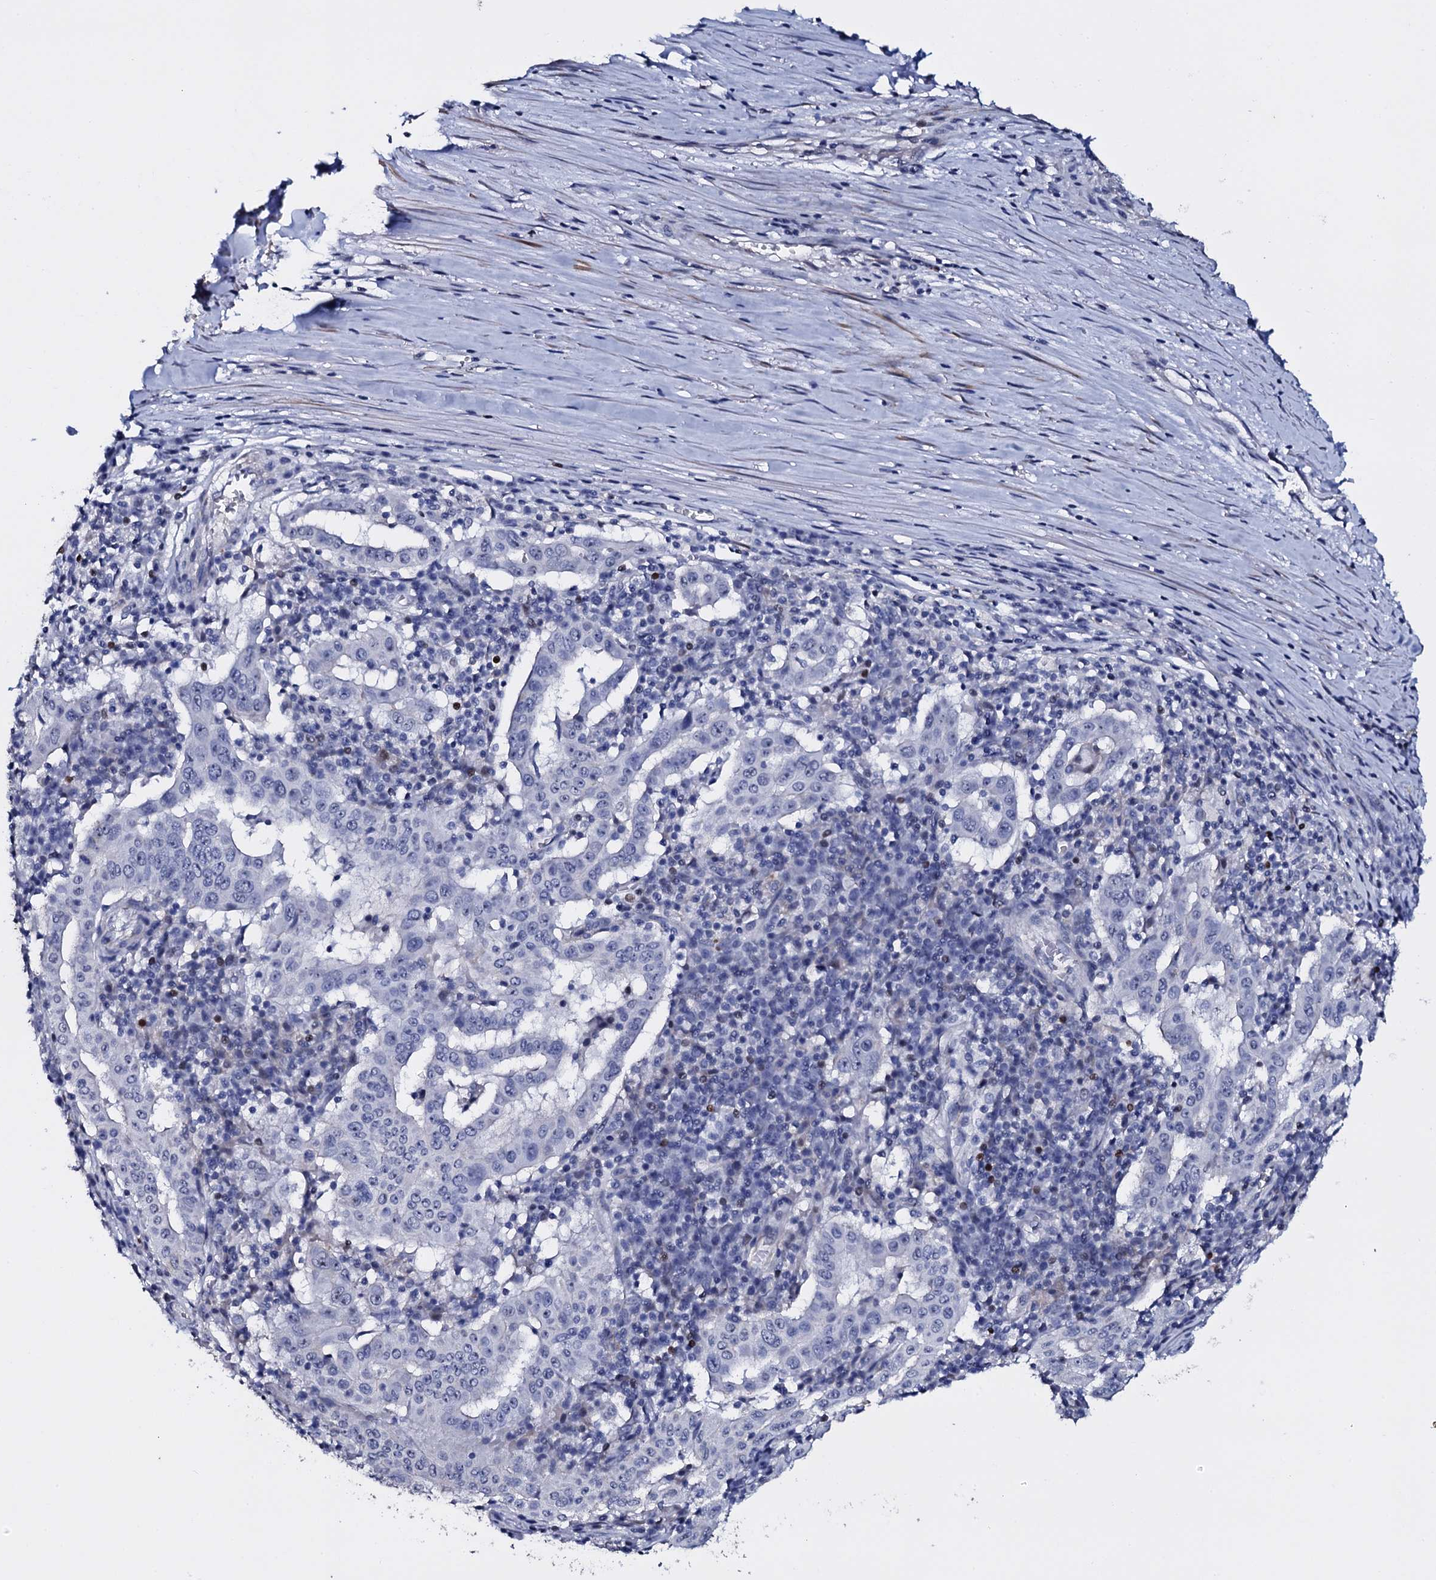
{"staining": {"intensity": "negative", "quantity": "none", "location": "none"}, "tissue": "pancreatic cancer", "cell_type": "Tumor cells", "image_type": "cancer", "snomed": [{"axis": "morphology", "description": "Adenocarcinoma, NOS"}, {"axis": "topography", "description": "Pancreas"}], "caption": "Tumor cells are negative for protein expression in human pancreatic cancer. (DAB (3,3'-diaminobenzidine) immunohistochemistry (IHC), high magnification).", "gene": "NPM2", "patient": {"sex": "male", "age": 63}}